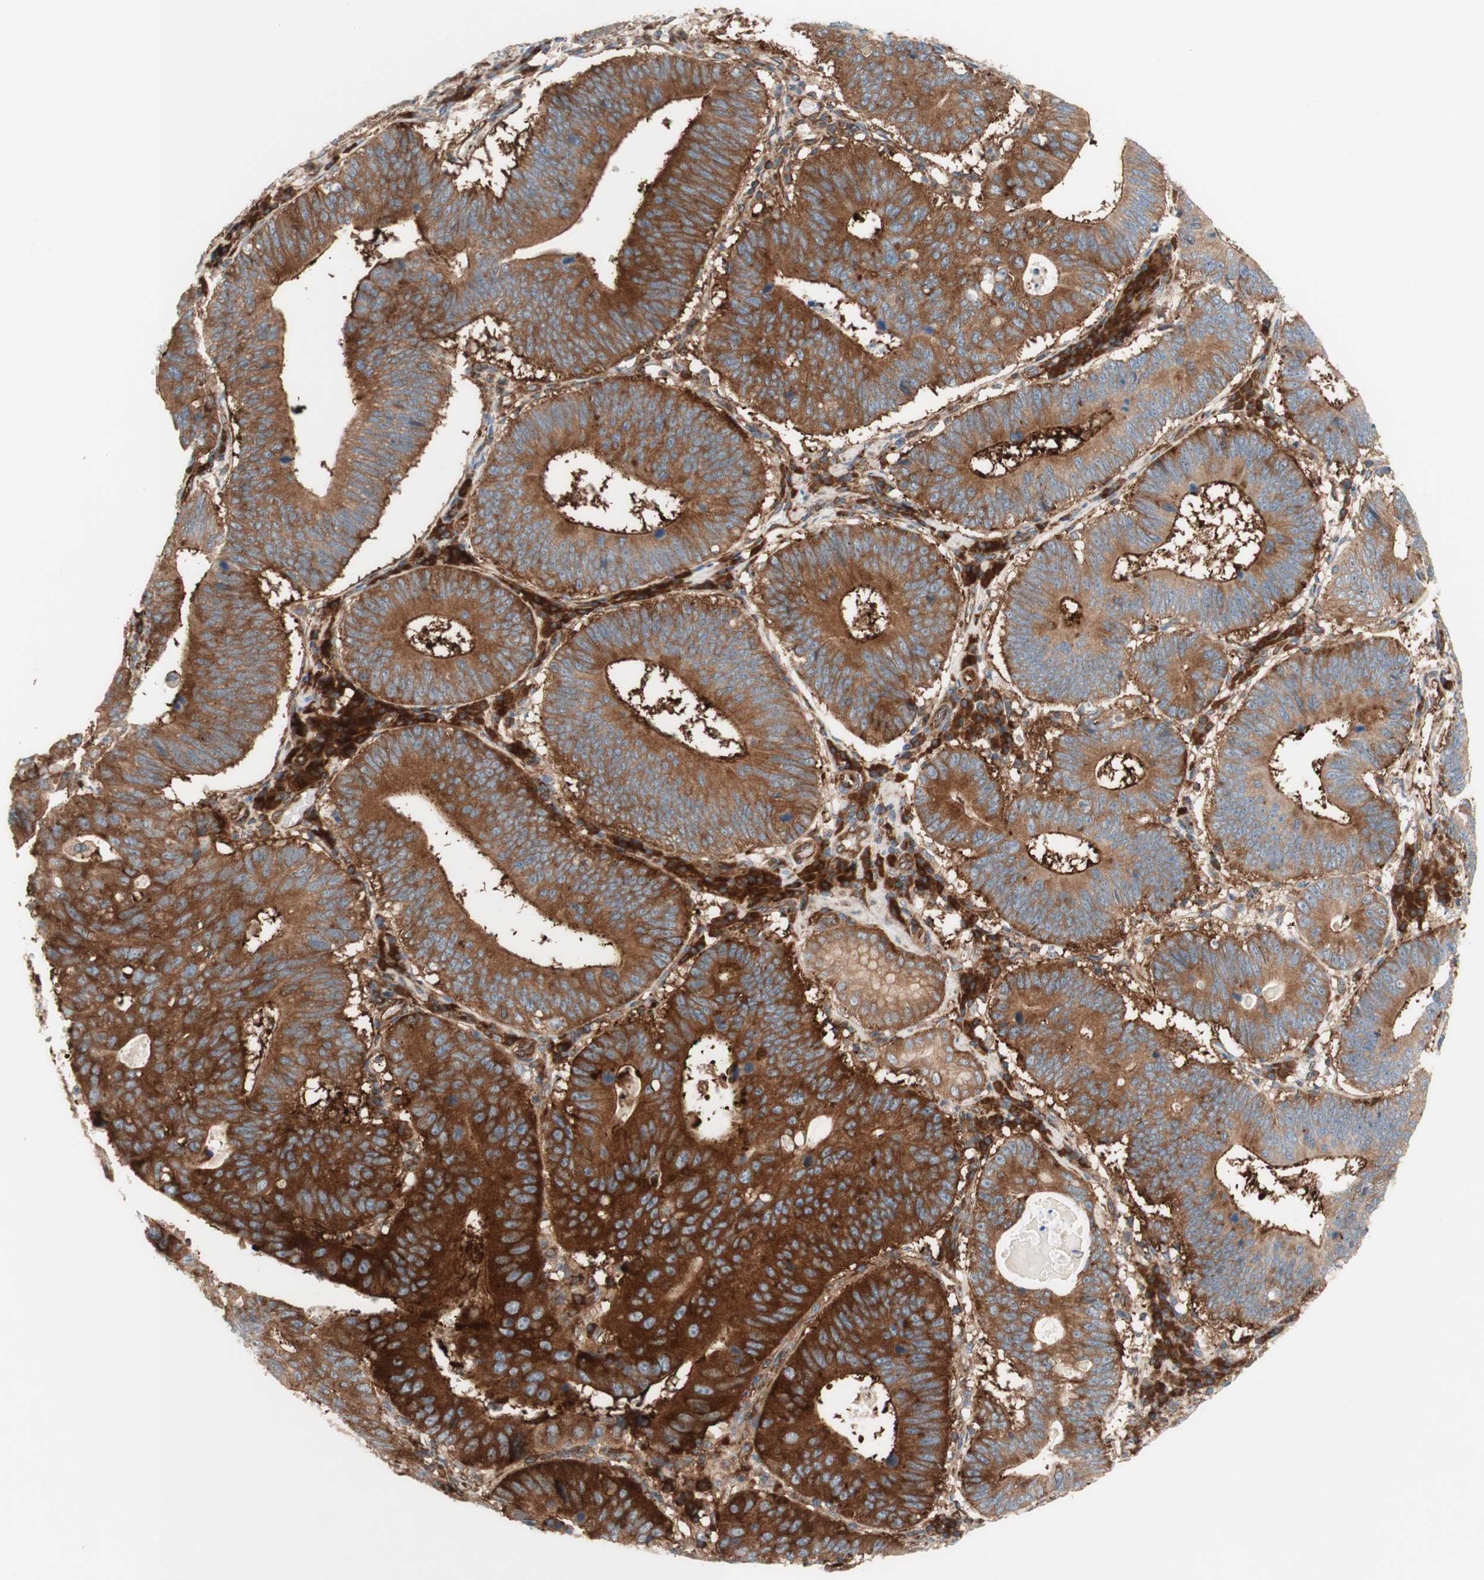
{"staining": {"intensity": "moderate", "quantity": ">75%", "location": "cytoplasmic/membranous"}, "tissue": "stomach cancer", "cell_type": "Tumor cells", "image_type": "cancer", "snomed": [{"axis": "morphology", "description": "Adenocarcinoma, NOS"}, {"axis": "topography", "description": "Stomach"}], "caption": "A histopathology image showing moderate cytoplasmic/membranous staining in approximately >75% of tumor cells in adenocarcinoma (stomach), as visualized by brown immunohistochemical staining.", "gene": "CCN4", "patient": {"sex": "male", "age": 59}}